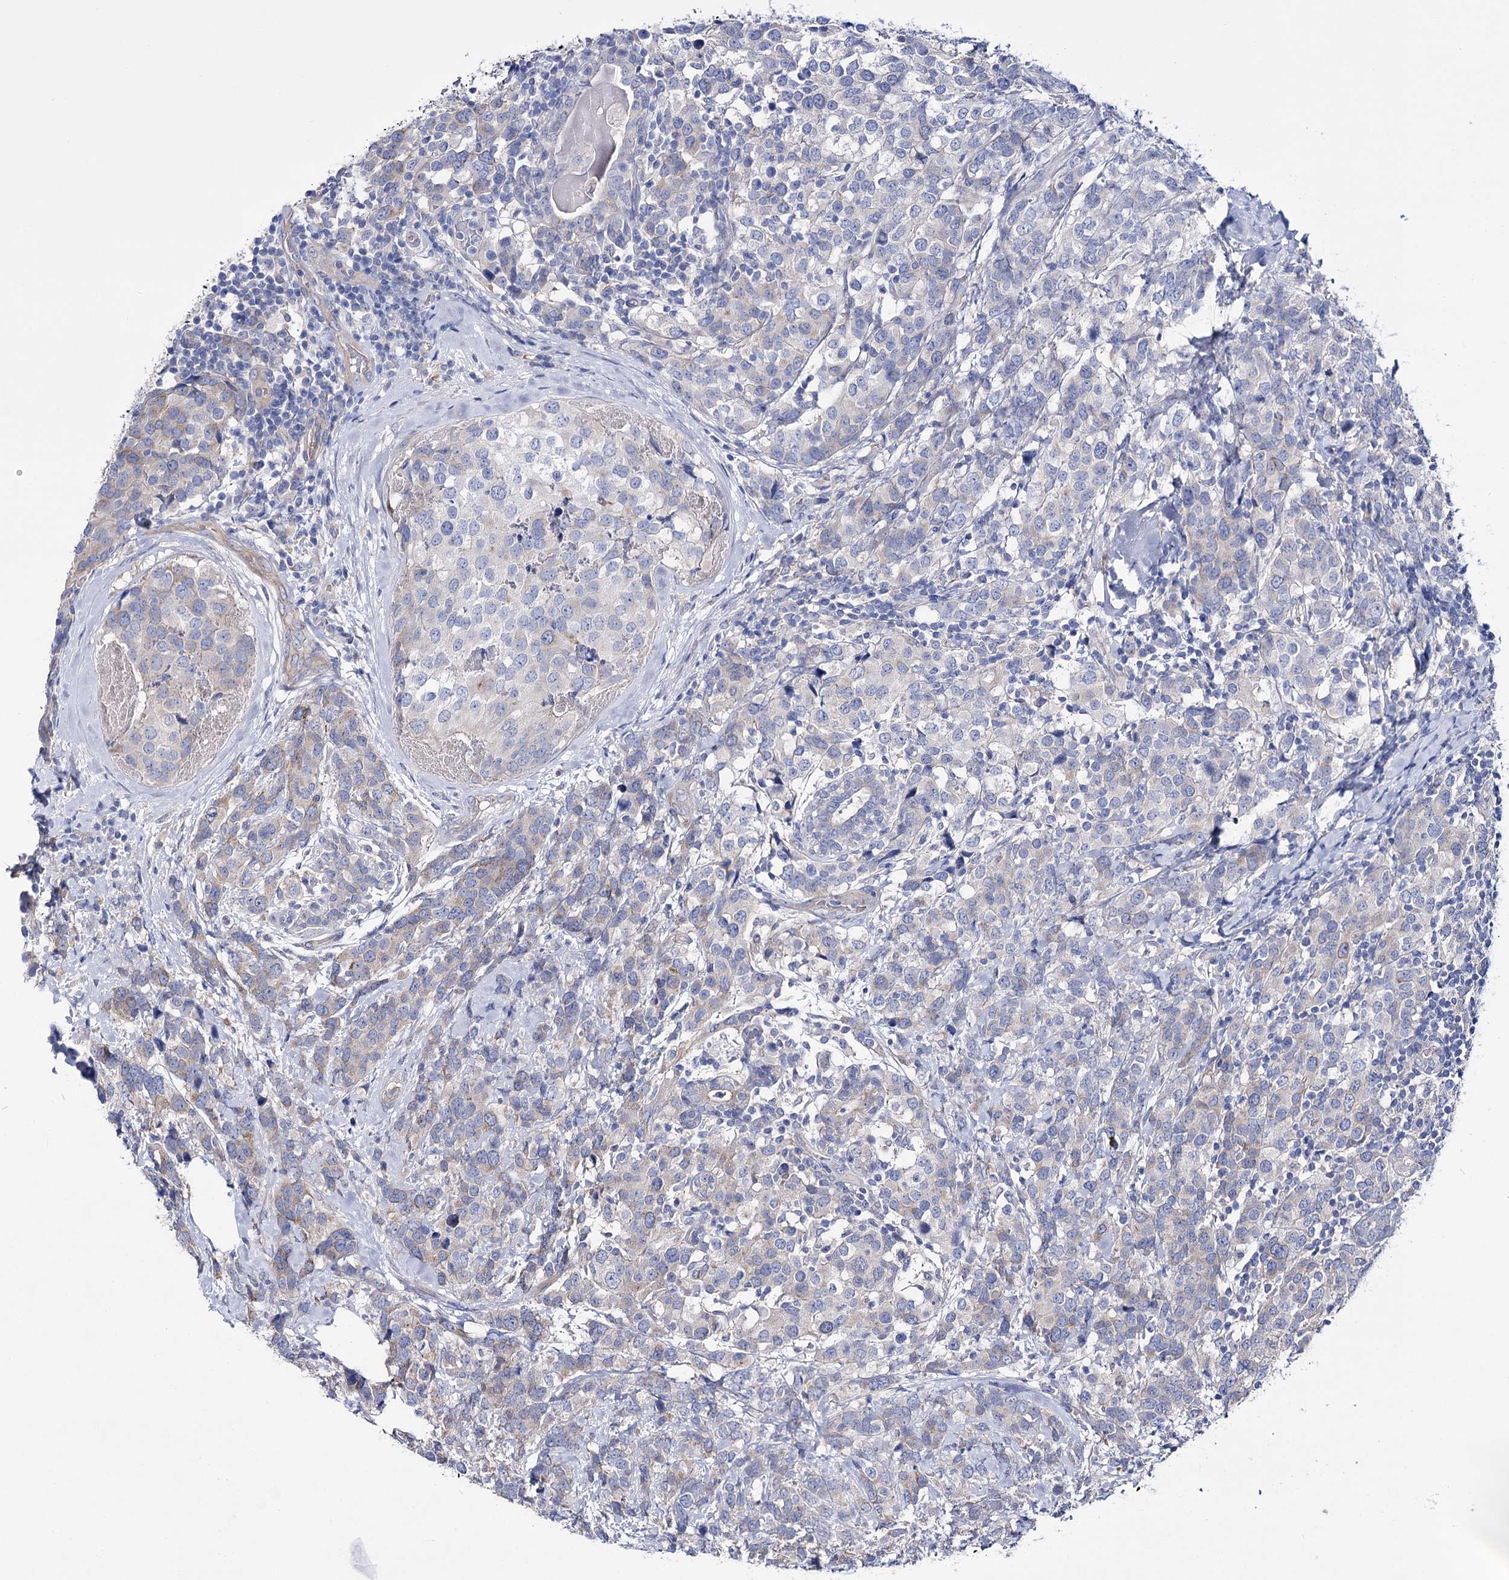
{"staining": {"intensity": "negative", "quantity": "none", "location": "none"}, "tissue": "breast cancer", "cell_type": "Tumor cells", "image_type": "cancer", "snomed": [{"axis": "morphology", "description": "Lobular carcinoma"}, {"axis": "topography", "description": "Breast"}], "caption": "An IHC photomicrograph of lobular carcinoma (breast) is shown. There is no staining in tumor cells of lobular carcinoma (breast).", "gene": "LRRC34", "patient": {"sex": "female", "age": 59}}